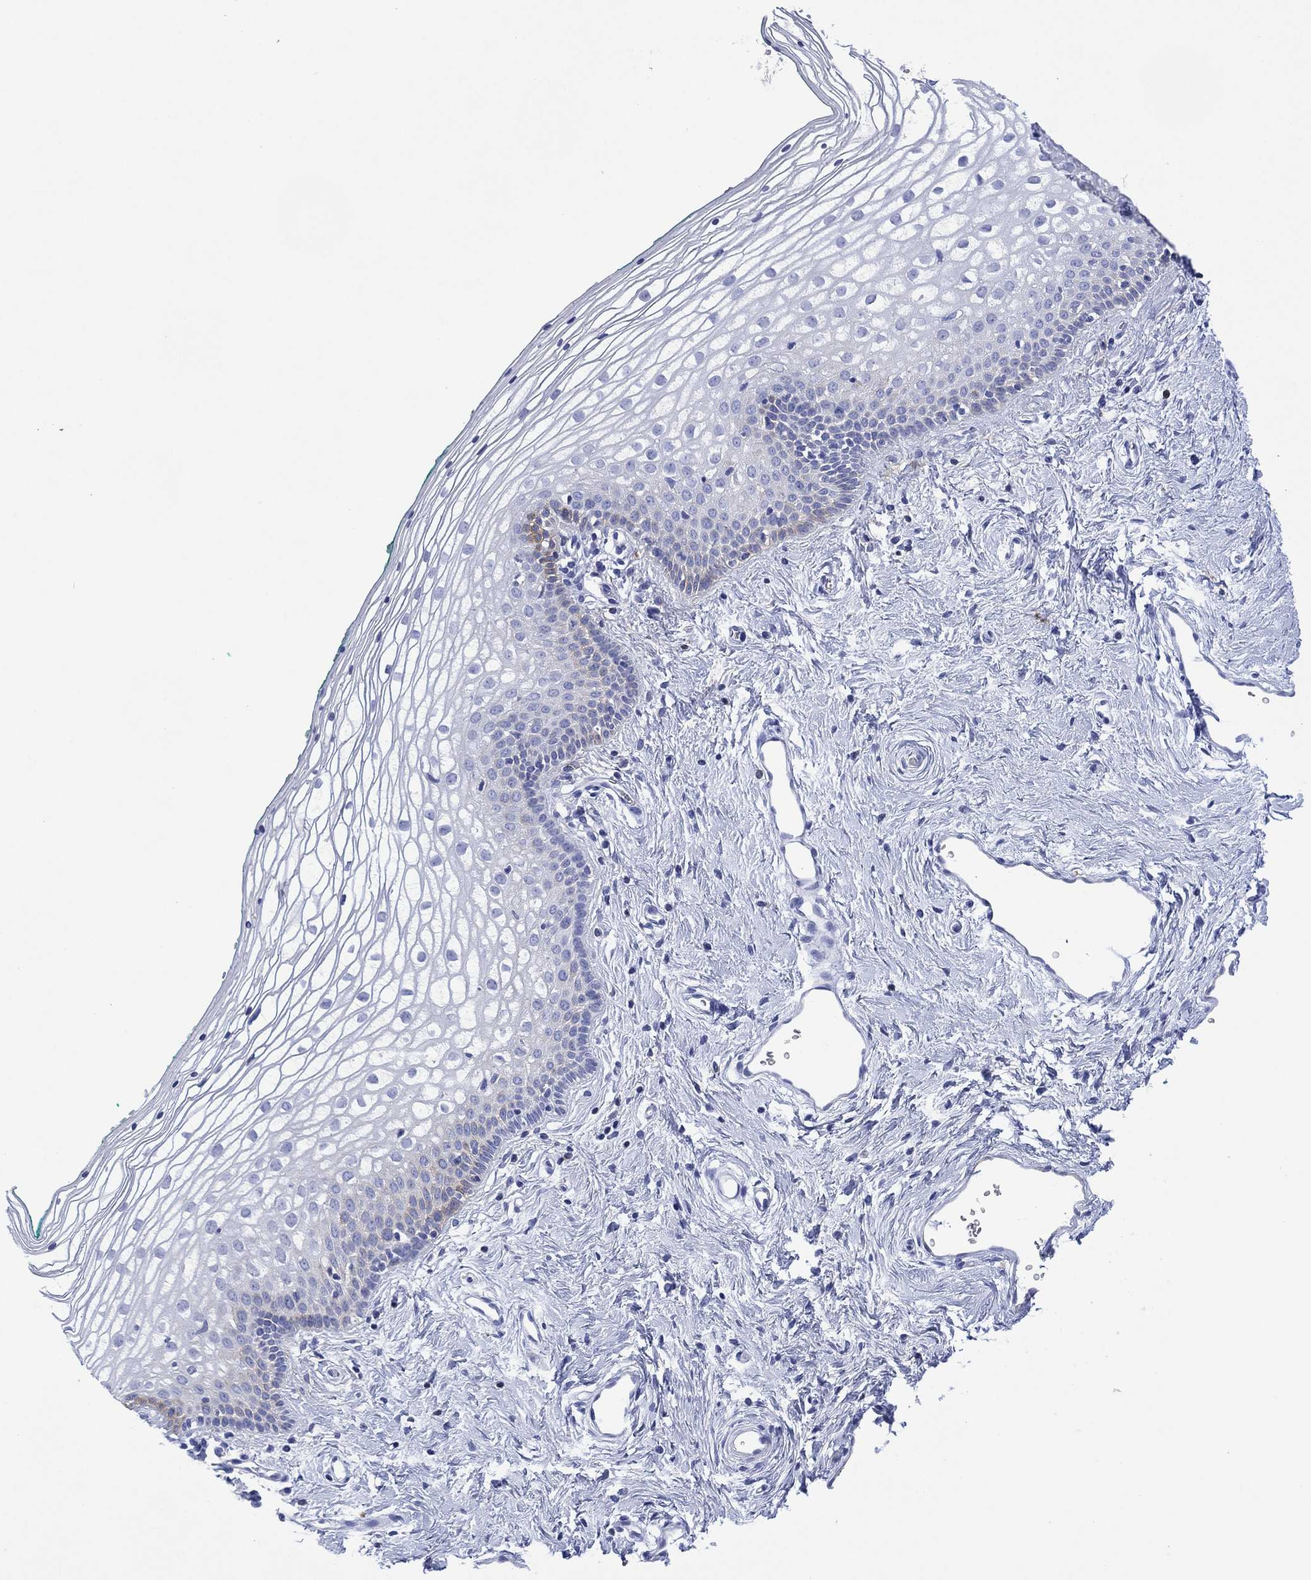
{"staining": {"intensity": "negative", "quantity": "none", "location": "none"}, "tissue": "vagina", "cell_type": "Squamous epithelial cells", "image_type": "normal", "snomed": [{"axis": "morphology", "description": "Normal tissue, NOS"}, {"axis": "topography", "description": "Vagina"}], "caption": "Normal vagina was stained to show a protein in brown. There is no significant staining in squamous epithelial cells.", "gene": "DPP4", "patient": {"sex": "female", "age": 36}}